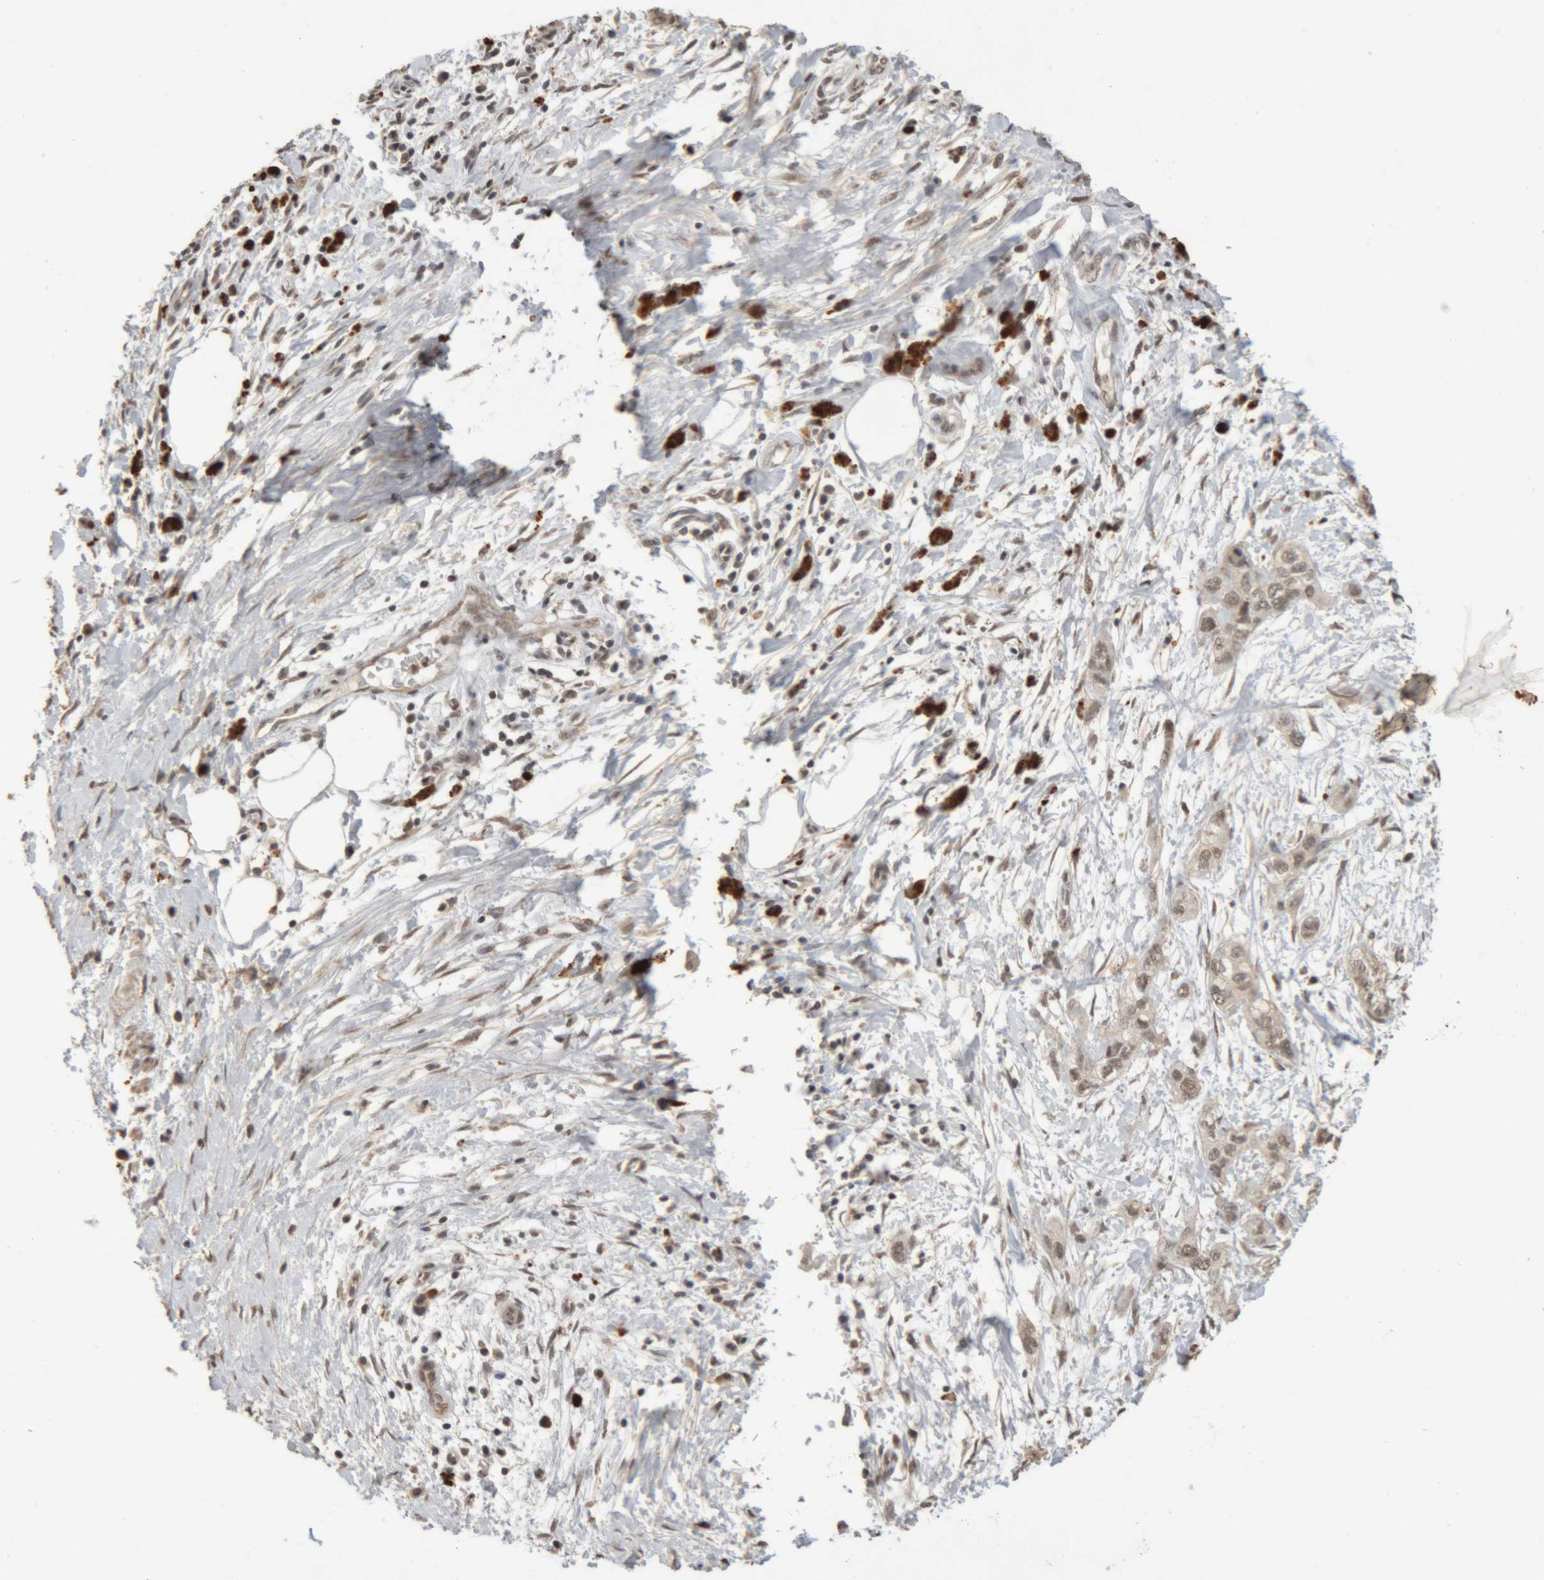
{"staining": {"intensity": "weak", "quantity": ">75%", "location": "nuclear"}, "tissue": "pancreatic cancer", "cell_type": "Tumor cells", "image_type": "cancer", "snomed": [{"axis": "morphology", "description": "Adenocarcinoma, NOS"}, {"axis": "topography", "description": "Pancreas"}], "caption": "Pancreatic cancer stained with a protein marker displays weak staining in tumor cells.", "gene": "KEAP1", "patient": {"sex": "male", "age": 74}}